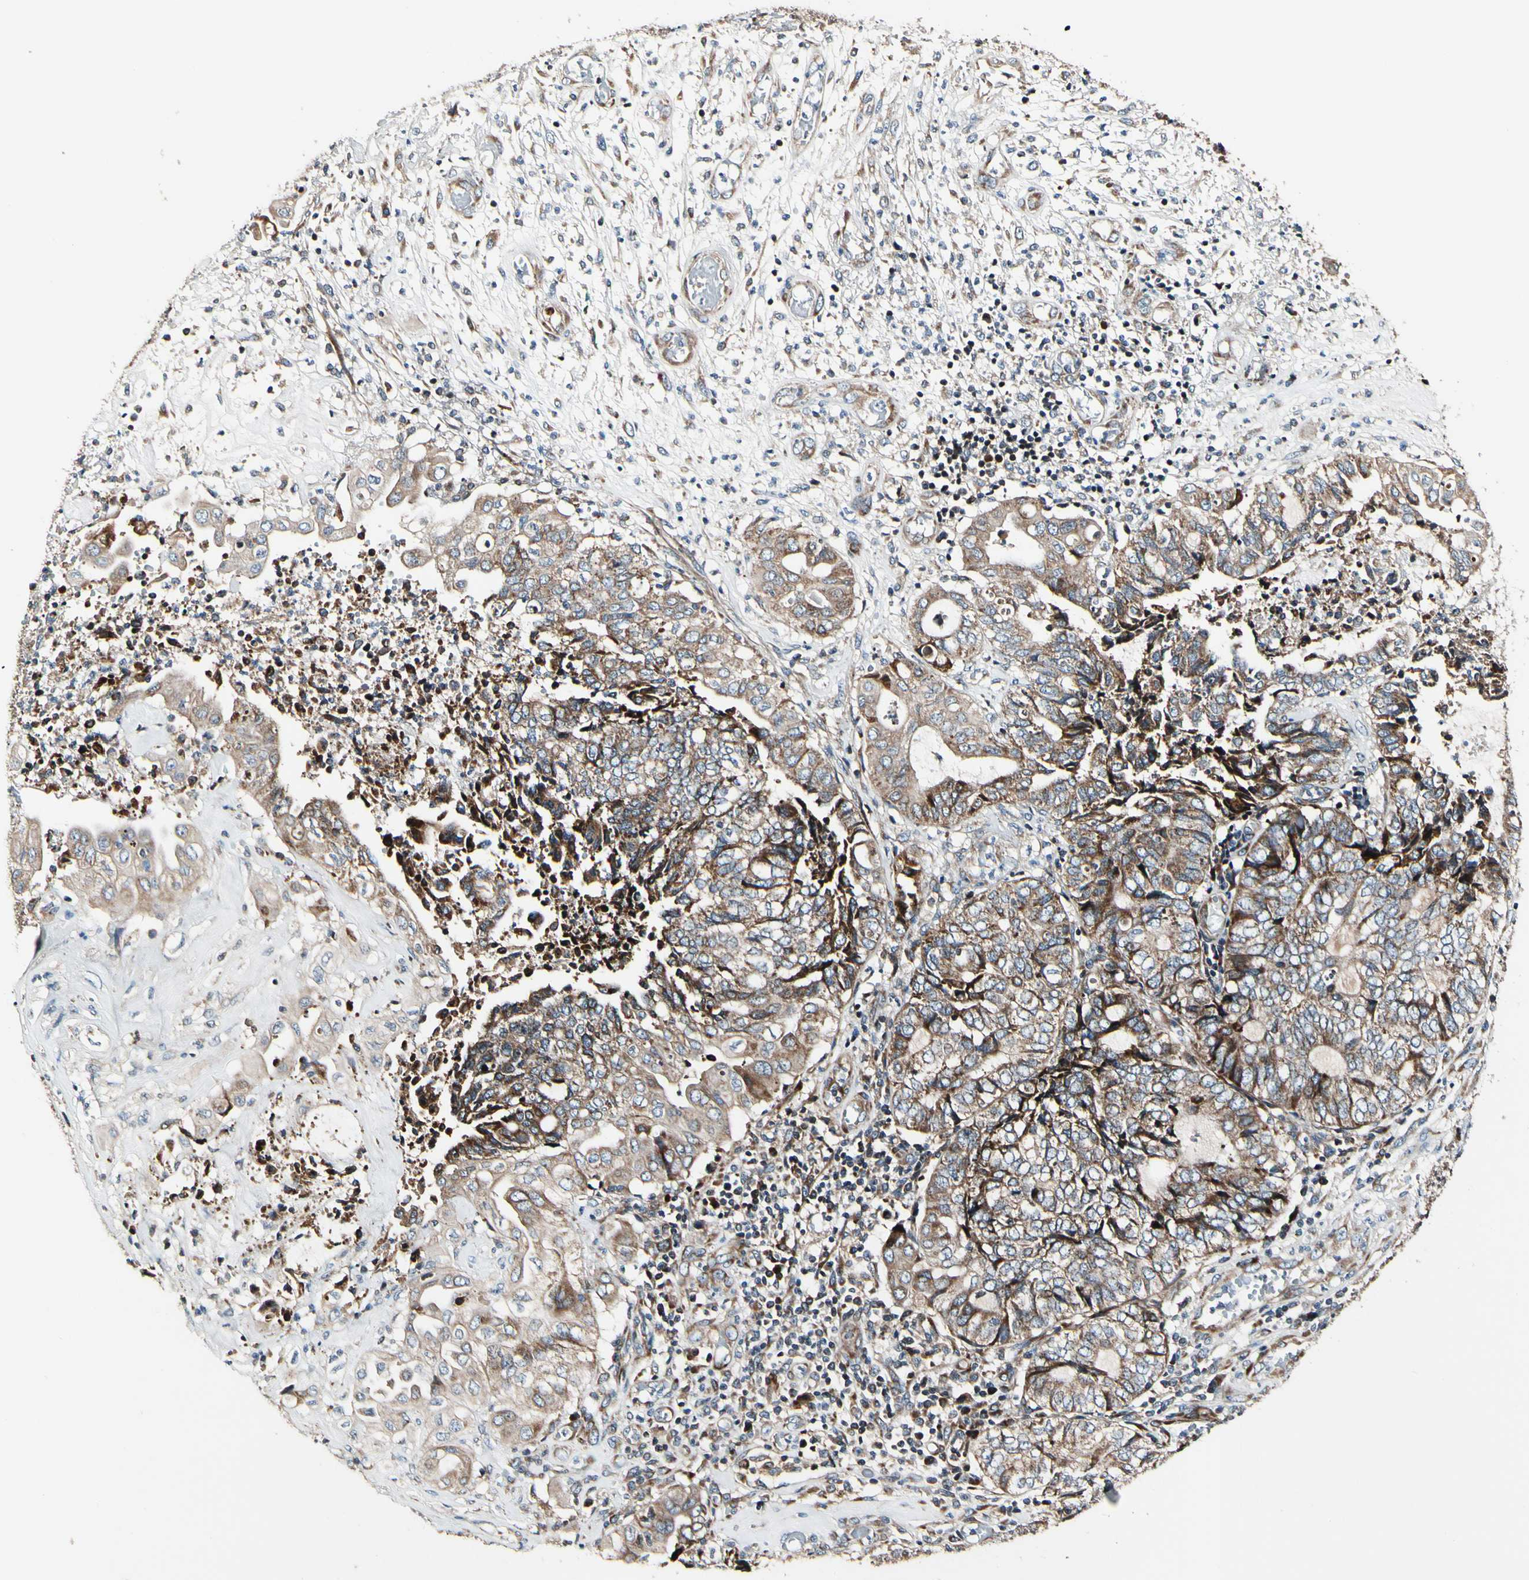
{"staining": {"intensity": "moderate", "quantity": ">75%", "location": "cytoplasmic/membranous"}, "tissue": "endometrial cancer", "cell_type": "Tumor cells", "image_type": "cancer", "snomed": [{"axis": "morphology", "description": "Adenocarcinoma, NOS"}, {"axis": "topography", "description": "Uterus"}, {"axis": "topography", "description": "Endometrium"}], "caption": "A high-resolution photomicrograph shows IHC staining of endometrial cancer (adenocarcinoma), which reveals moderate cytoplasmic/membranous staining in about >75% of tumor cells. Immunohistochemistry (ihc) stains the protein in brown and the nuclei are stained blue.", "gene": "MRPL9", "patient": {"sex": "female", "age": 70}}